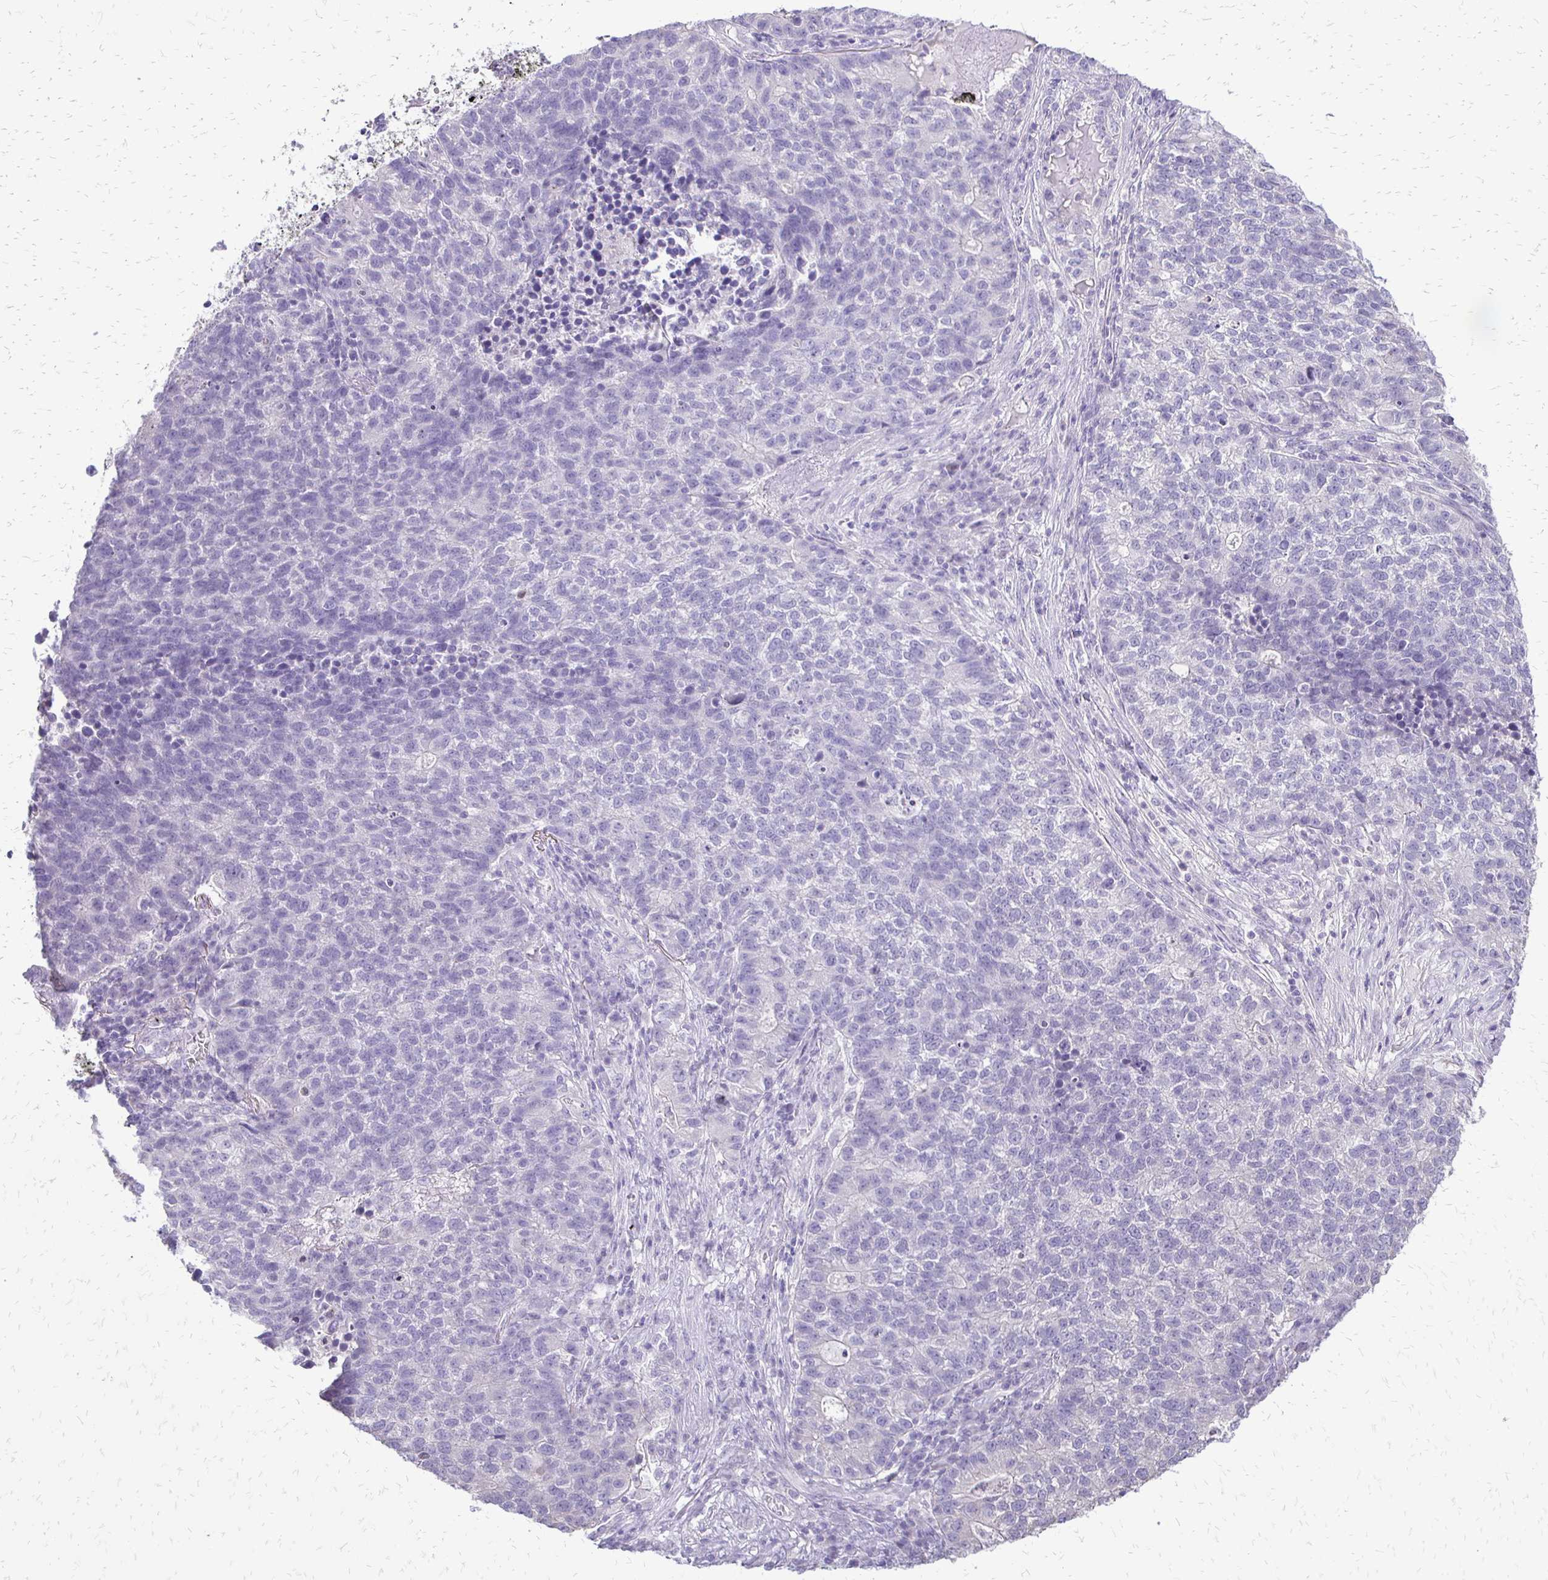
{"staining": {"intensity": "negative", "quantity": "none", "location": "none"}, "tissue": "lung cancer", "cell_type": "Tumor cells", "image_type": "cancer", "snomed": [{"axis": "morphology", "description": "Adenocarcinoma, NOS"}, {"axis": "topography", "description": "Lung"}], "caption": "This is a histopathology image of IHC staining of adenocarcinoma (lung), which shows no staining in tumor cells.", "gene": "ALPG", "patient": {"sex": "male", "age": 57}}